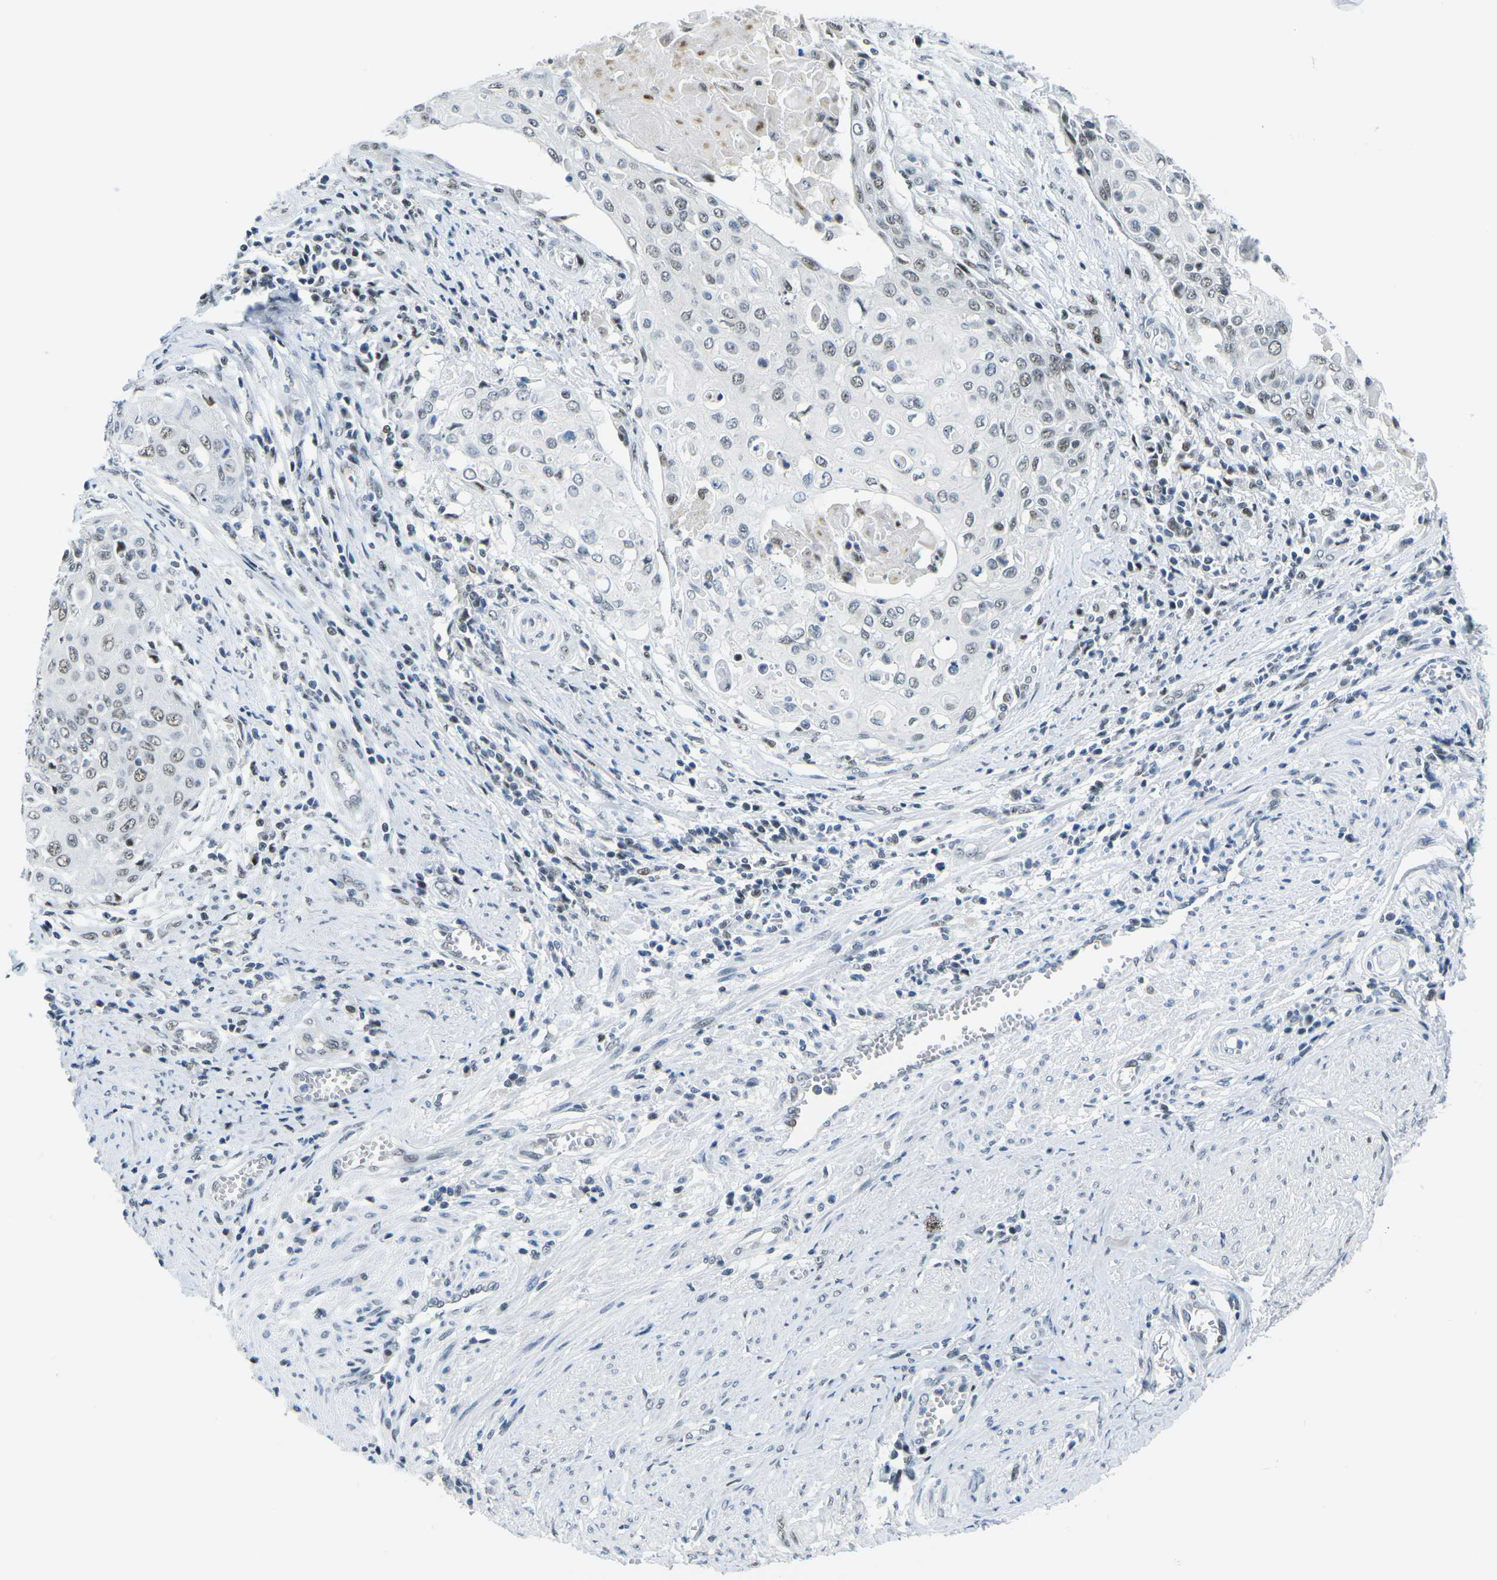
{"staining": {"intensity": "weak", "quantity": "<25%", "location": "nuclear"}, "tissue": "cervical cancer", "cell_type": "Tumor cells", "image_type": "cancer", "snomed": [{"axis": "morphology", "description": "Squamous cell carcinoma, NOS"}, {"axis": "topography", "description": "Cervix"}], "caption": "Photomicrograph shows no significant protein staining in tumor cells of cervical cancer (squamous cell carcinoma).", "gene": "PRPF8", "patient": {"sex": "female", "age": 39}}